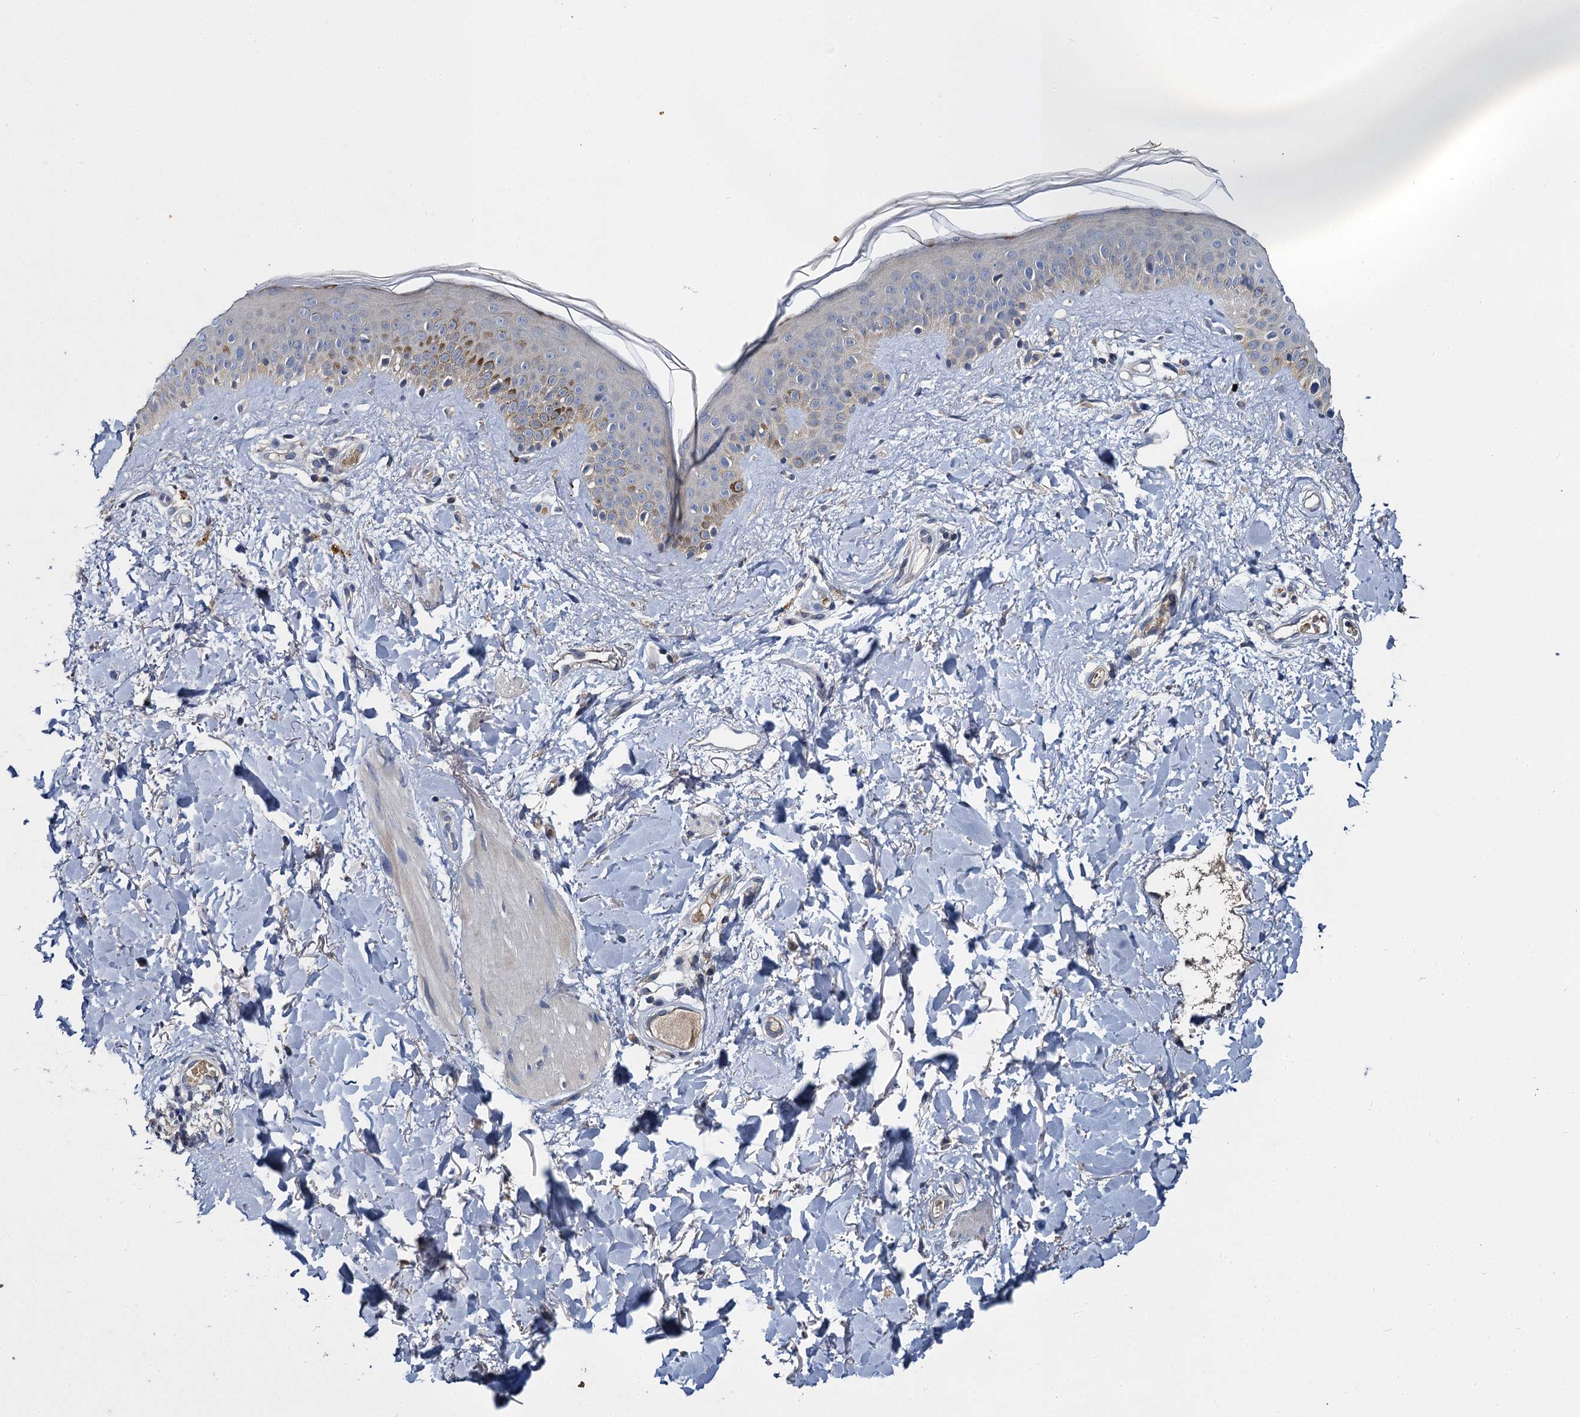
{"staining": {"intensity": "negative", "quantity": "none", "location": "none"}, "tissue": "skin", "cell_type": "Fibroblasts", "image_type": "normal", "snomed": [{"axis": "morphology", "description": "Normal tissue, NOS"}, {"axis": "topography", "description": "Skin"}], "caption": "Micrograph shows no protein expression in fibroblasts of benign skin.", "gene": "SLC11A2", "patient": {"sex": "female", "age": 58}}